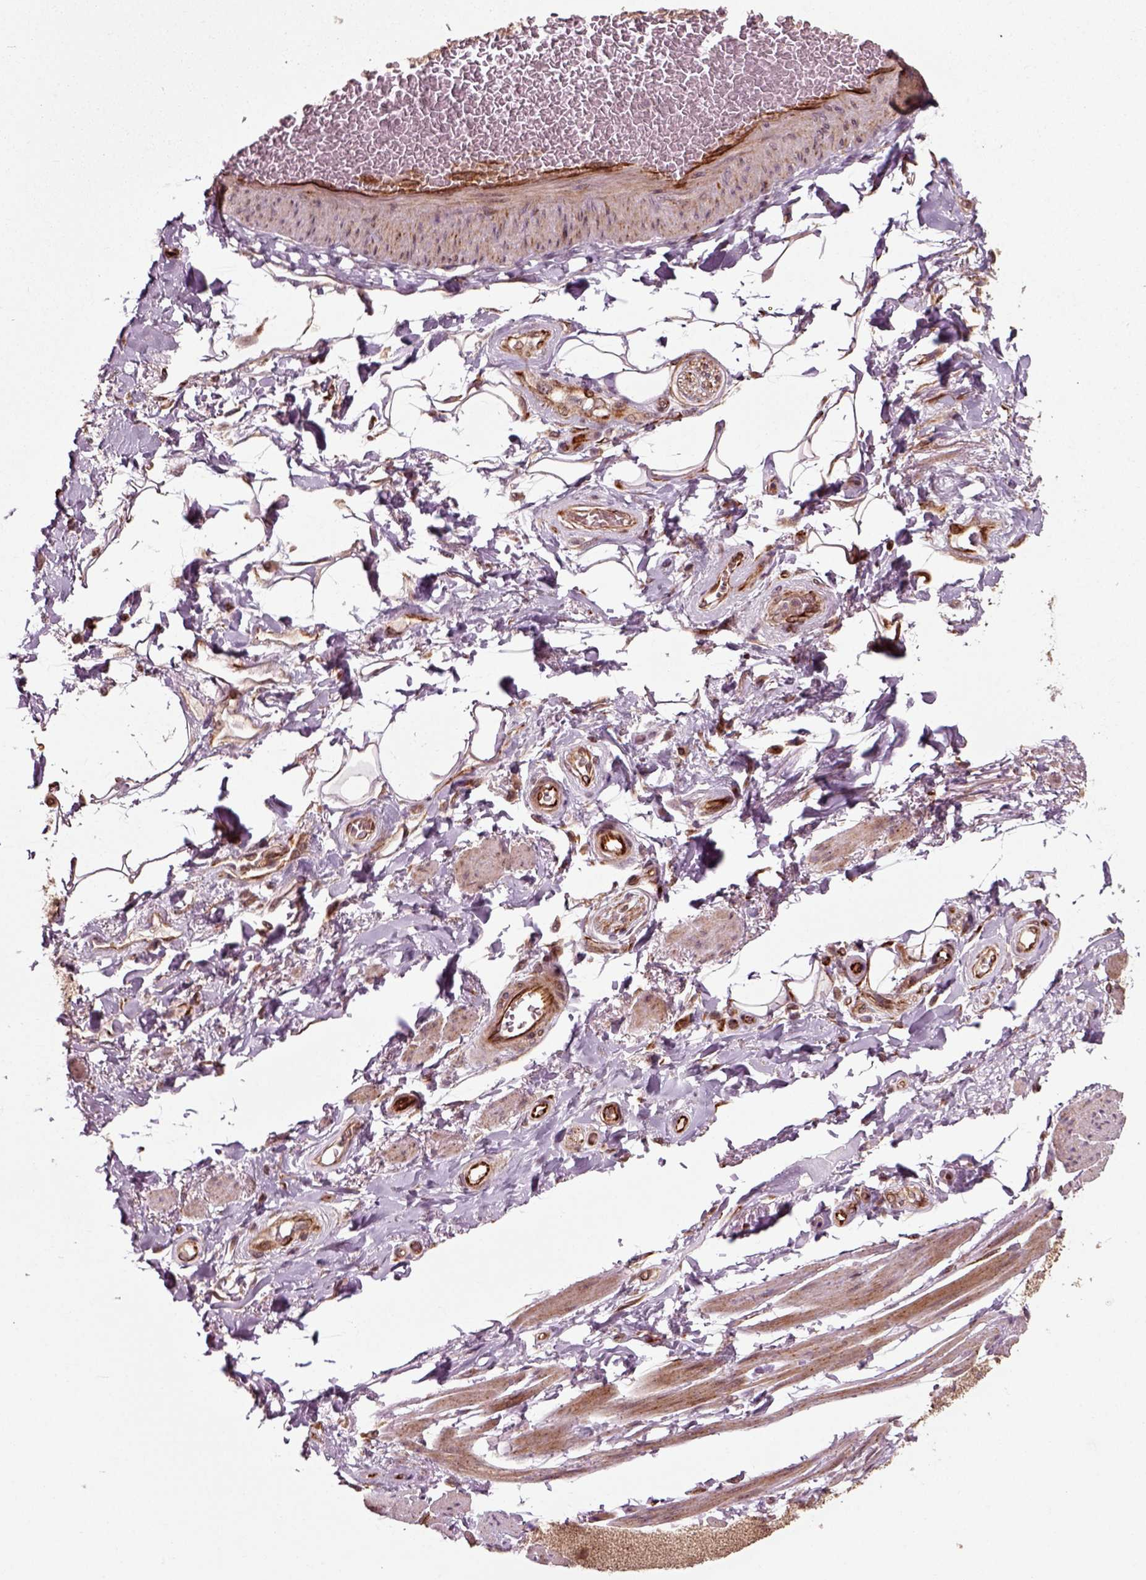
{"staining": {"intensity": "strong", "quantity": ">75%", "location": "cytoplasmic/membranous"}, "tissue": "soft tissue", "cell_type": "Fibroblasts", "image_type": "normal", "snomed": [{"axis": "morphology", "description": "Normal tissue, NOS"}, {"axis": "topography", "description": "Skeletal muscle"}, {"axis": "topography", "description": "Anal"}, {"axis": "topography", "description": "Peripheral nerve tissue"}], "caption": "Immunohistochemistry (DAB) staining of normal soft tissue displays strong cytoplasmic/membranous protein positivity in approximately >75% of fibroblasts.", "gene": "PLCD3", "patient": {"sex": "male", "age": 53}}